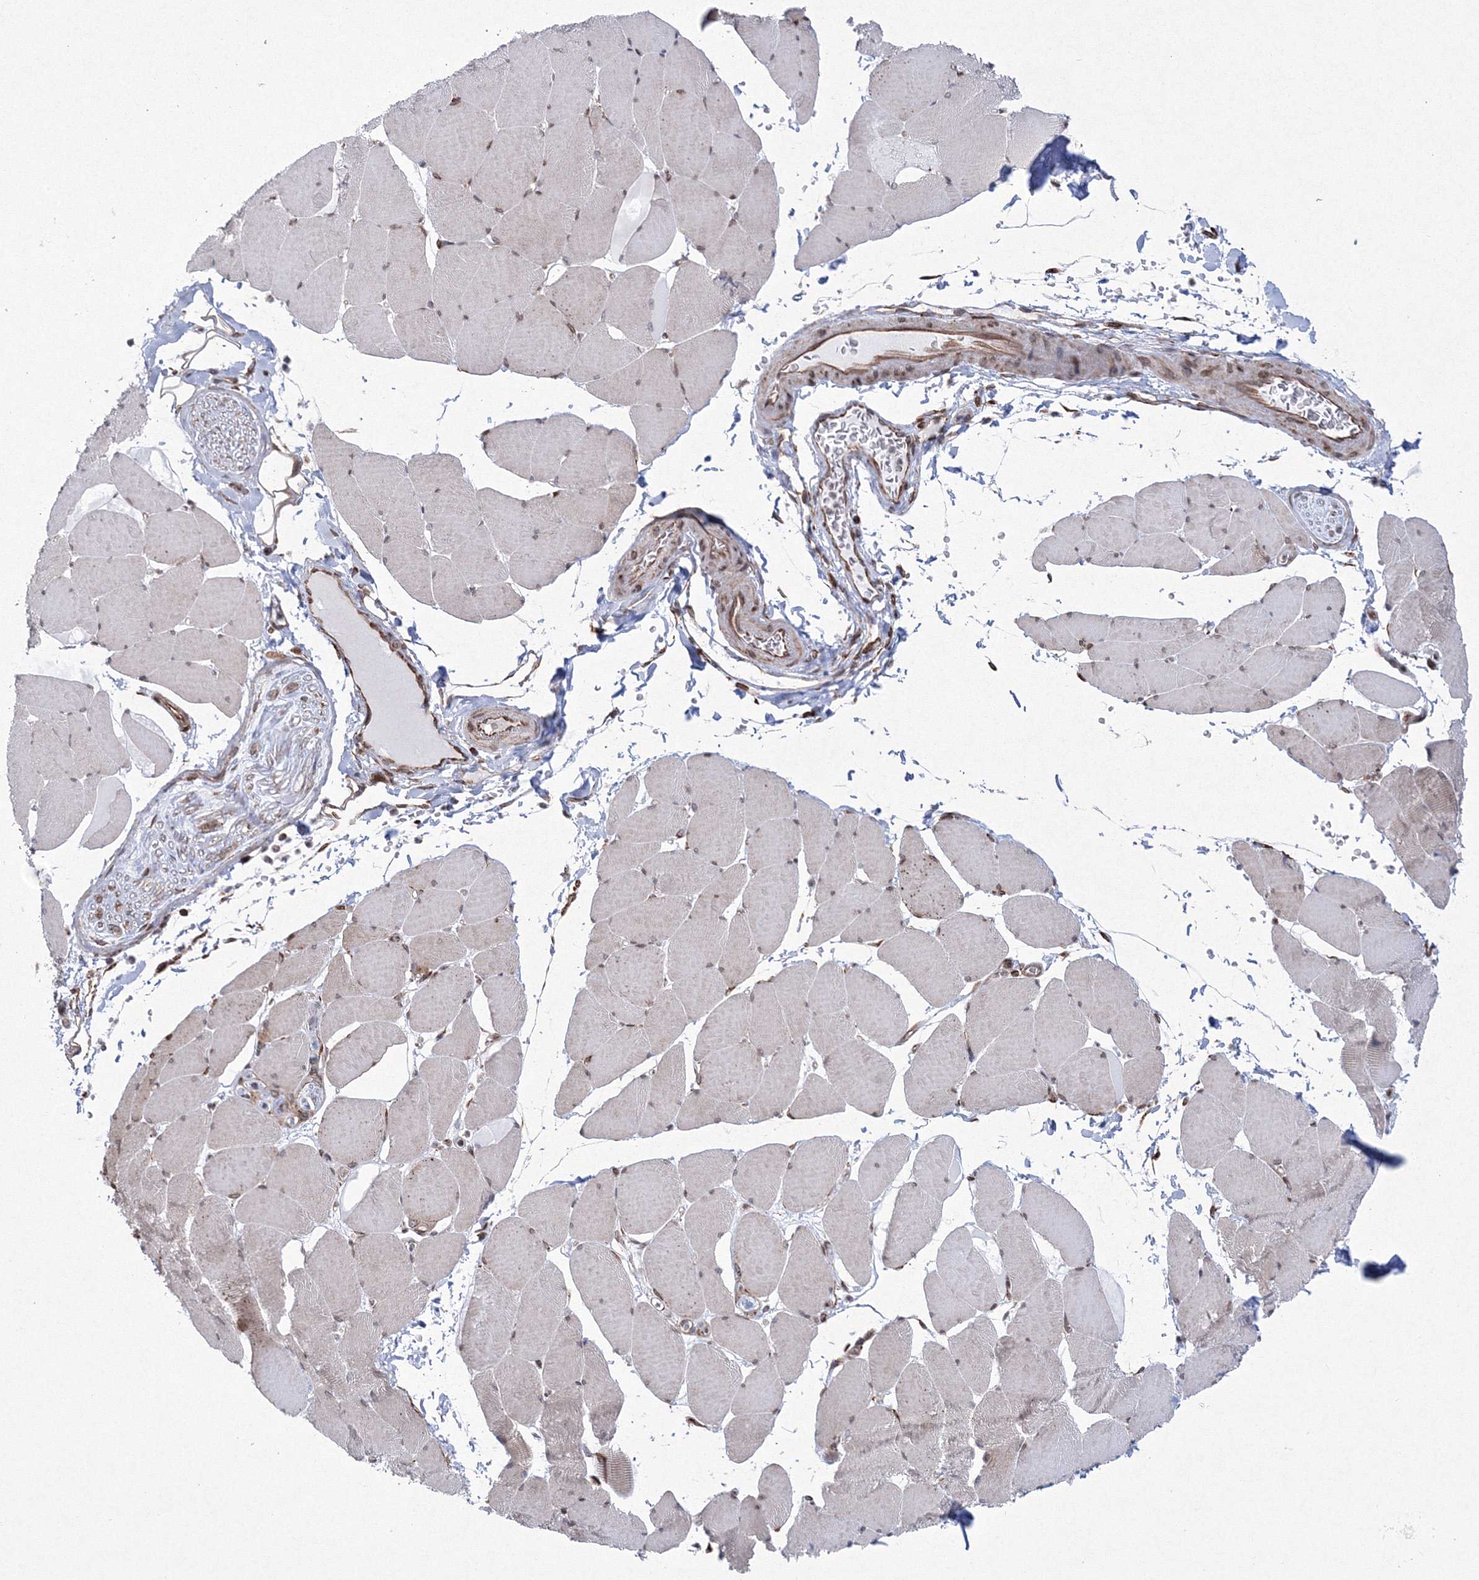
{"staining": {"intensity": "weak", "quantity": "25%-75%", "location": "cytoplasmic/membranous,nuclear"}, "tissue": "skeletal muscle", "cell_type": "Myocytes", "image_type": "normal", "snomed": [{"axis": "morphology", "description": "Normal tissue, NOS"}, {"axis": "topography", "description": "Skeletal muscle"}, {"axis": "topography", "description": "Head-Neck"}], "caption": "Human skeletal muscle stained with a brown dye exhibits weak cytoplasmic/membranous,nuclear positive positivity in about 25%-75% of myocytes.", "gene": "EFCAB12", "patient": {"sex": "male", "age": 66}}